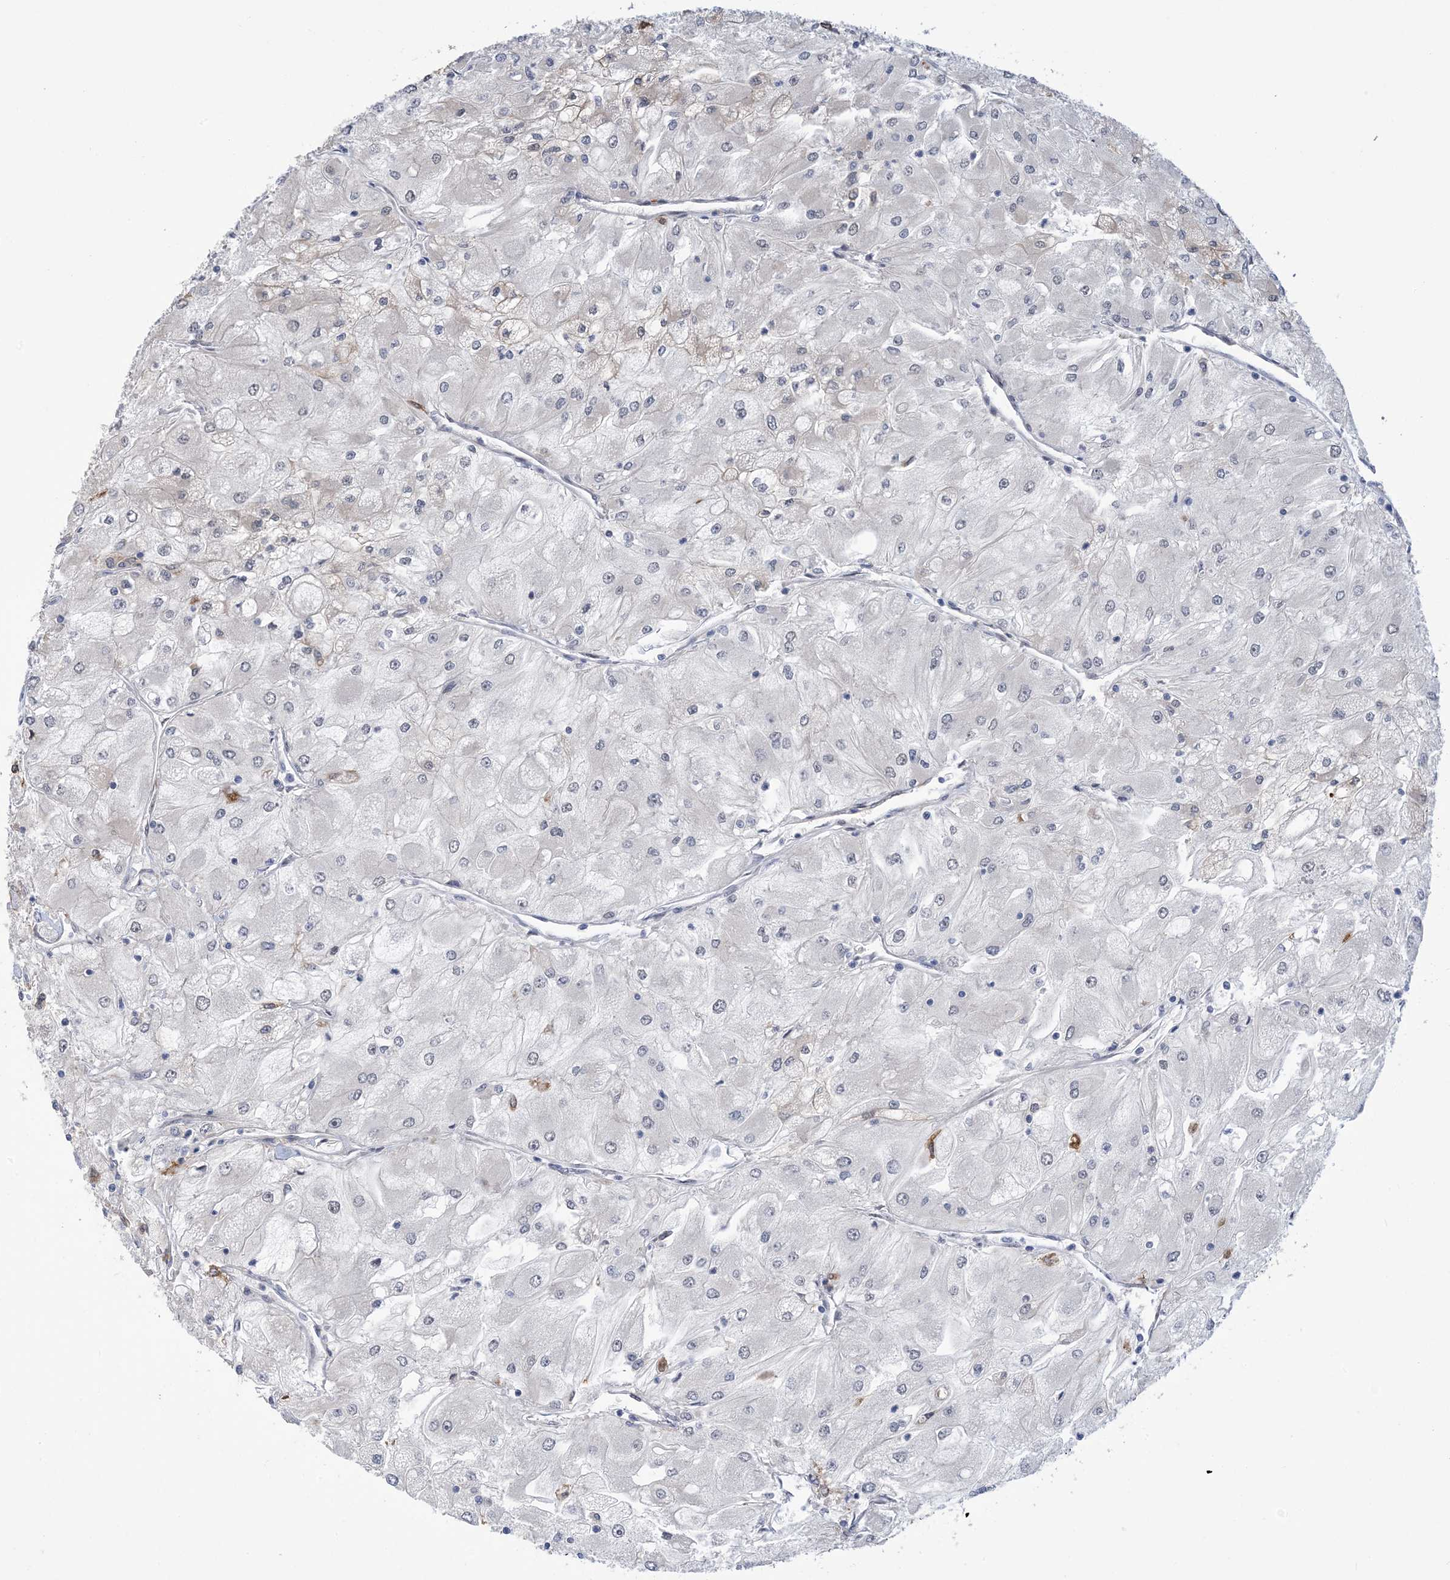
{"staining": {"intensity": "negative", "quantity": "none", "location": "none"}, "tissue": "renal cancer", "cell_type": "Tumor cells", "image_type": "cancer", "snomed": [{"axis": "morphology", "description": "Adenocarcinoma, NOS"}, {"axis": "topography", "description": "Kidney"}], "caption": "This image is of adenocarcinoma (renal) stained with immunohistochemistry to label a protein in brown with the nuclei are counter-stained blue. There is no positivity in tumor cells.", "gene": "ZNF8", "patient": {"sex": "male", "age": 80}}